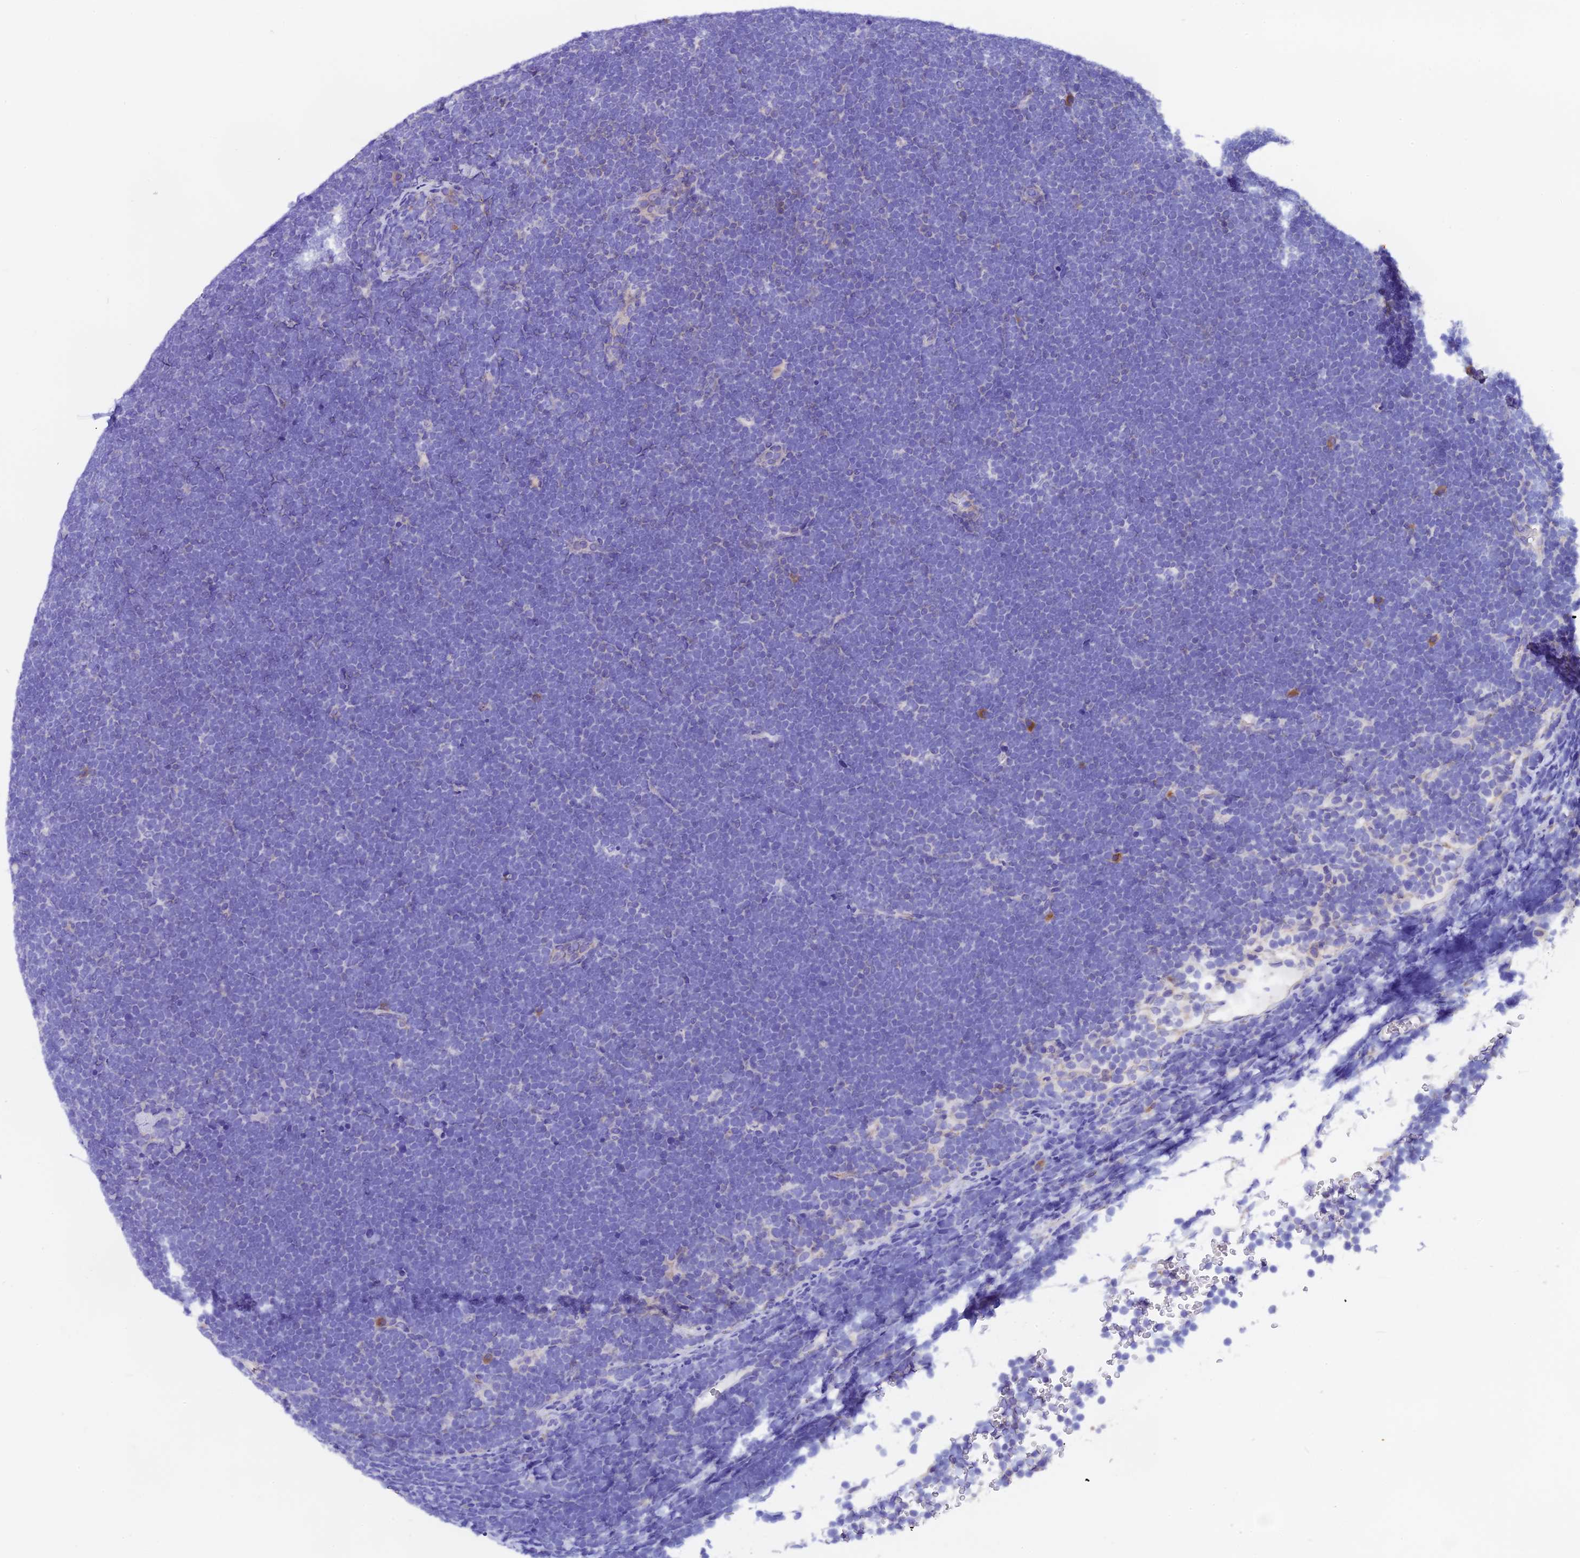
{"staining": {"intensity": "negative", "quantity": "none", "location": "none"}, "tissue": "lymphoma", "cell_type": "Tumor cells", "image_type": "cancer", "snomed": [{"axis": "morphology", "description": "Malignant lymphoma, non-Hodgkin's type, High grade"}, {"axis": "topography", "description": "Lymph node"}], "caption": "IHC photomicrograph of human lymphoma stained for a protein (brown), which exhibits no expression in tumor cells.", "gene": "COMTD1", "patient": {"sex": "male", "age": 13}}